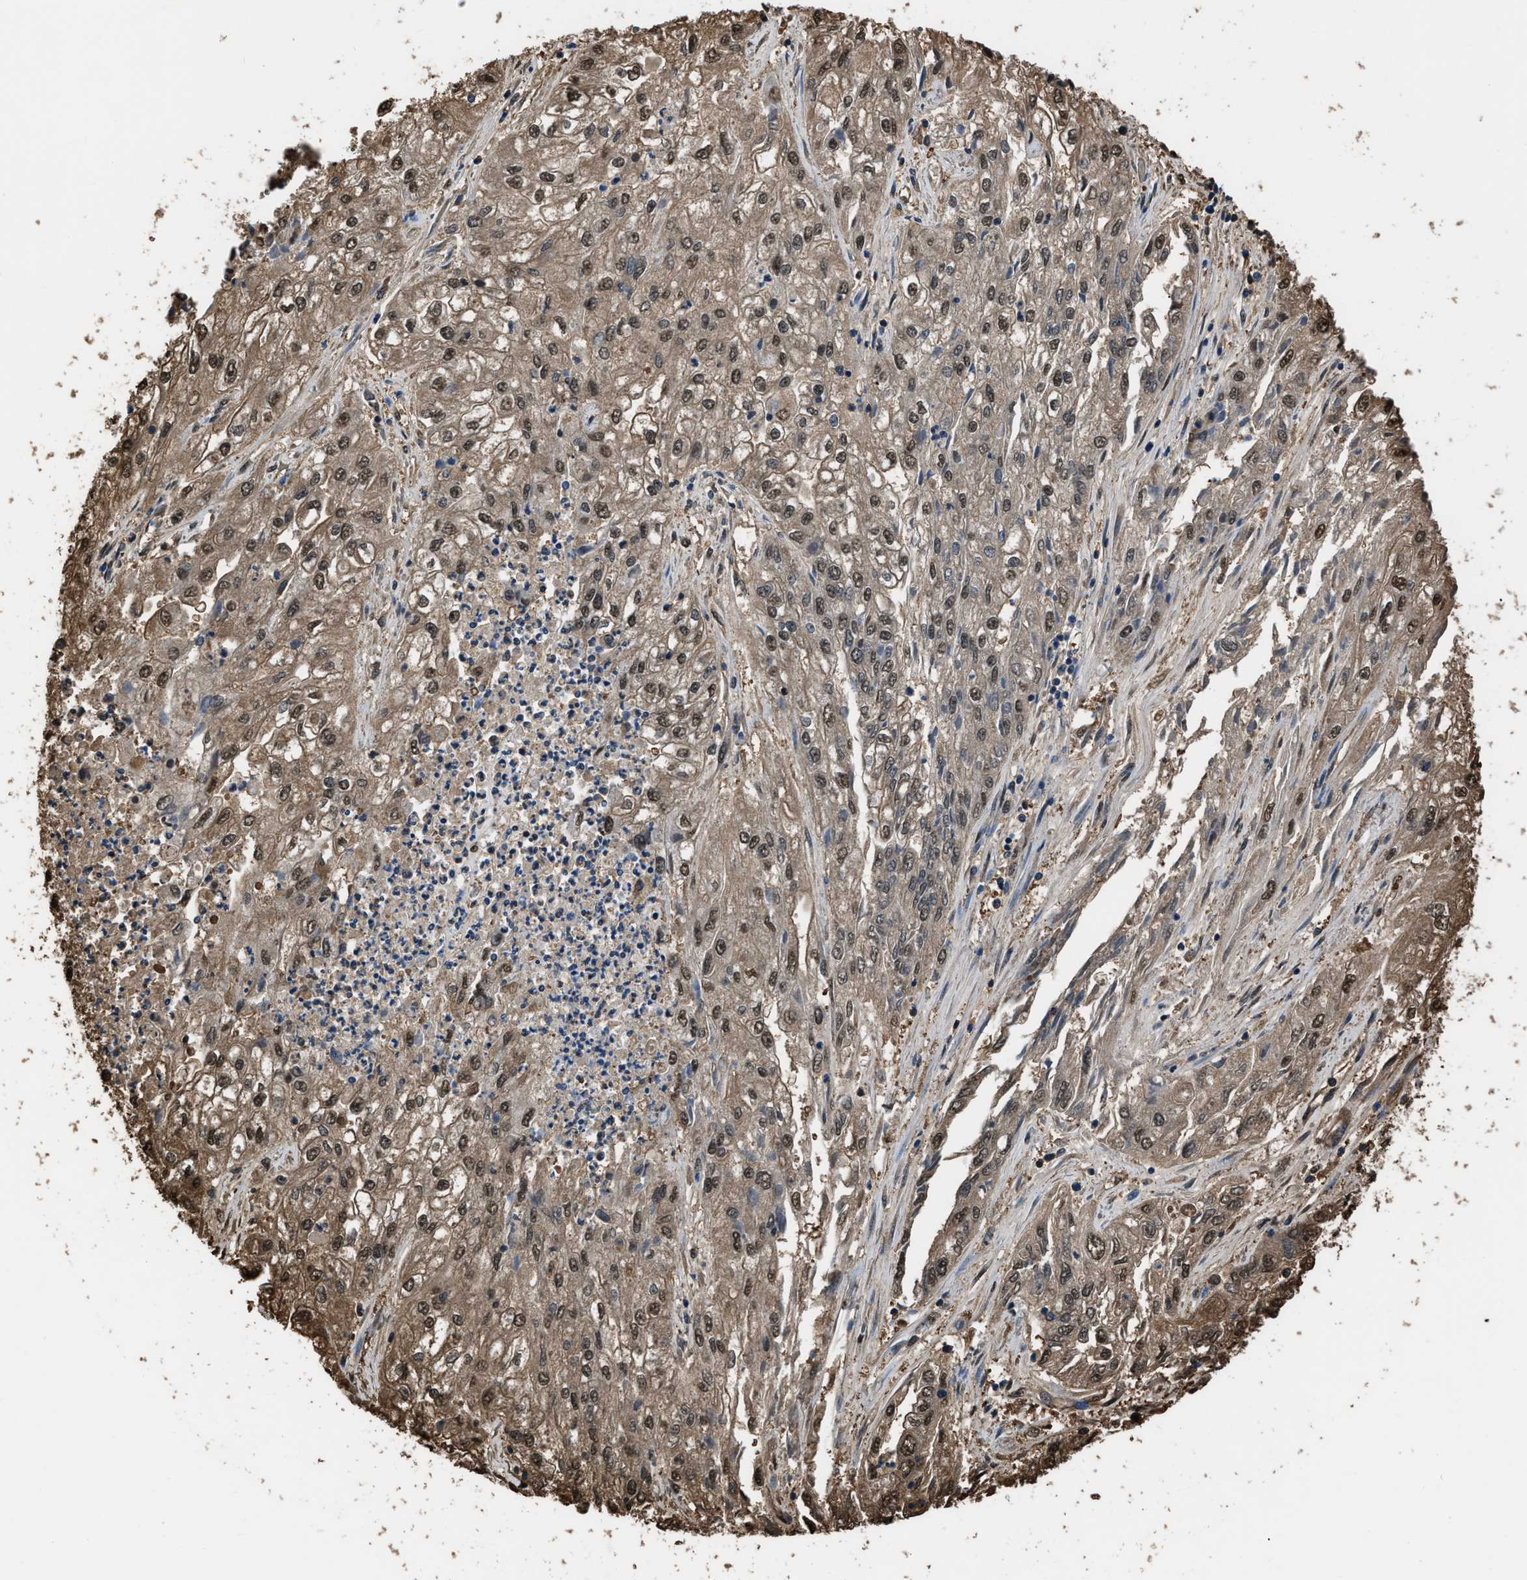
{"staining": {"intensity": "moderate", "quantity": ">75%", "location": "cytoplasmic/membranous,nuclear"}, "tissue": "endometrial cancer", "cell_type": "Tumor cells", "image_type": "cancer", "snomed": [{"axis": "morphology", "description": "Adenocarcinoma, NOS"}, {"axis": "topography", "description": "Endometrium"}], "caption": "Protein expression analysis of endometrial adenocarcinoma displays moderate cytoplasmic/membranous and nuclear positivity in approximately >75% of tumor cells. (DAB IHC, brown staining for protein, blue staining for nuclei).", "gene": "FNTA", "patient": {"sex": "female", "age": 49}}